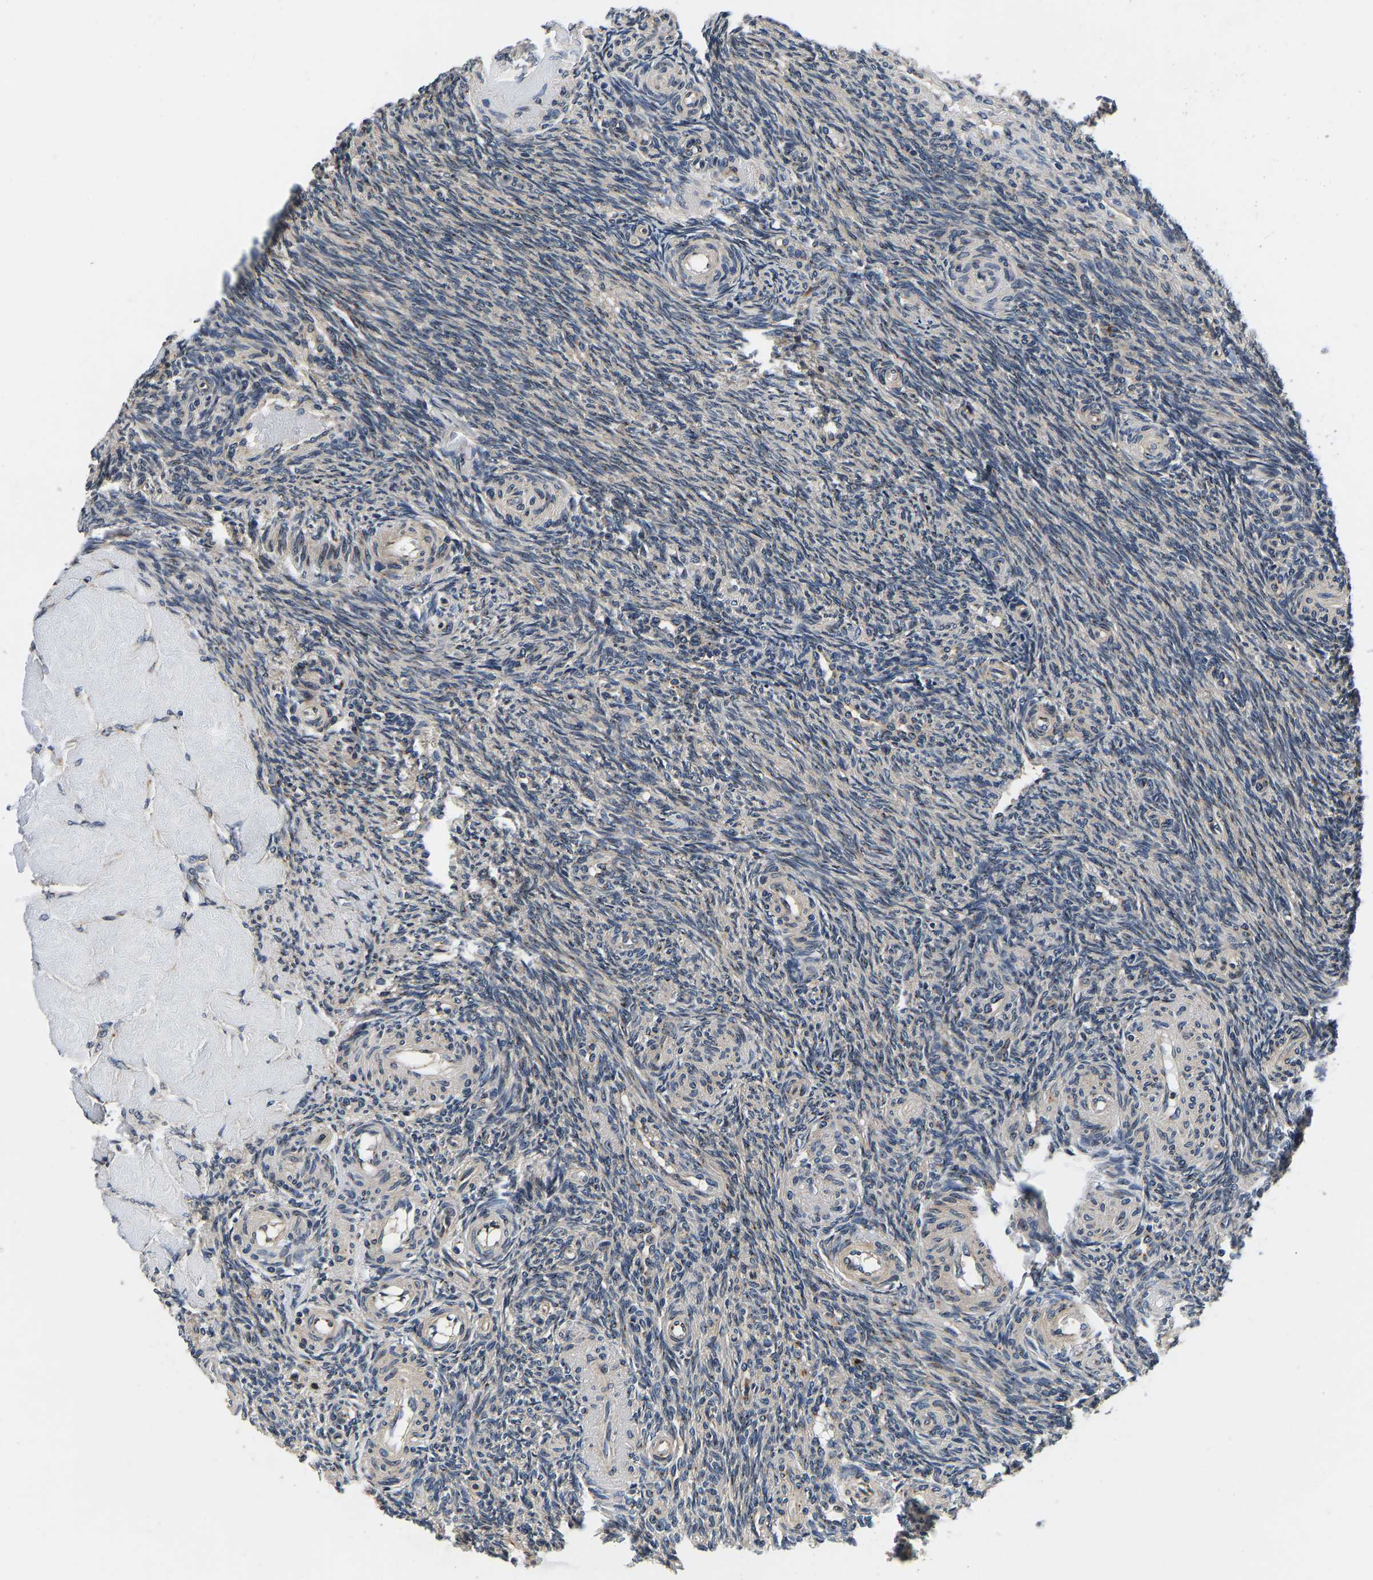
{"staining": {"intensity": "moderate", "quantity": ">75%", "location": "cytoplasmic/membranous"}, "tissue": "ovary", "cell_type": "Follicle cells", "image_type": "normal", "snomed": [{"axis": "morphology", "description": "Normal tissue, NOS"}, {"axis": "topography", "description": "Ovary"}], "caption": "Unremarkable ovary exhibits moderate cytoplasmic/membranous staining in about >75% of follicle cells.", "gene": "RABAC1", "patient": {"sex": "female", "age": 41}}